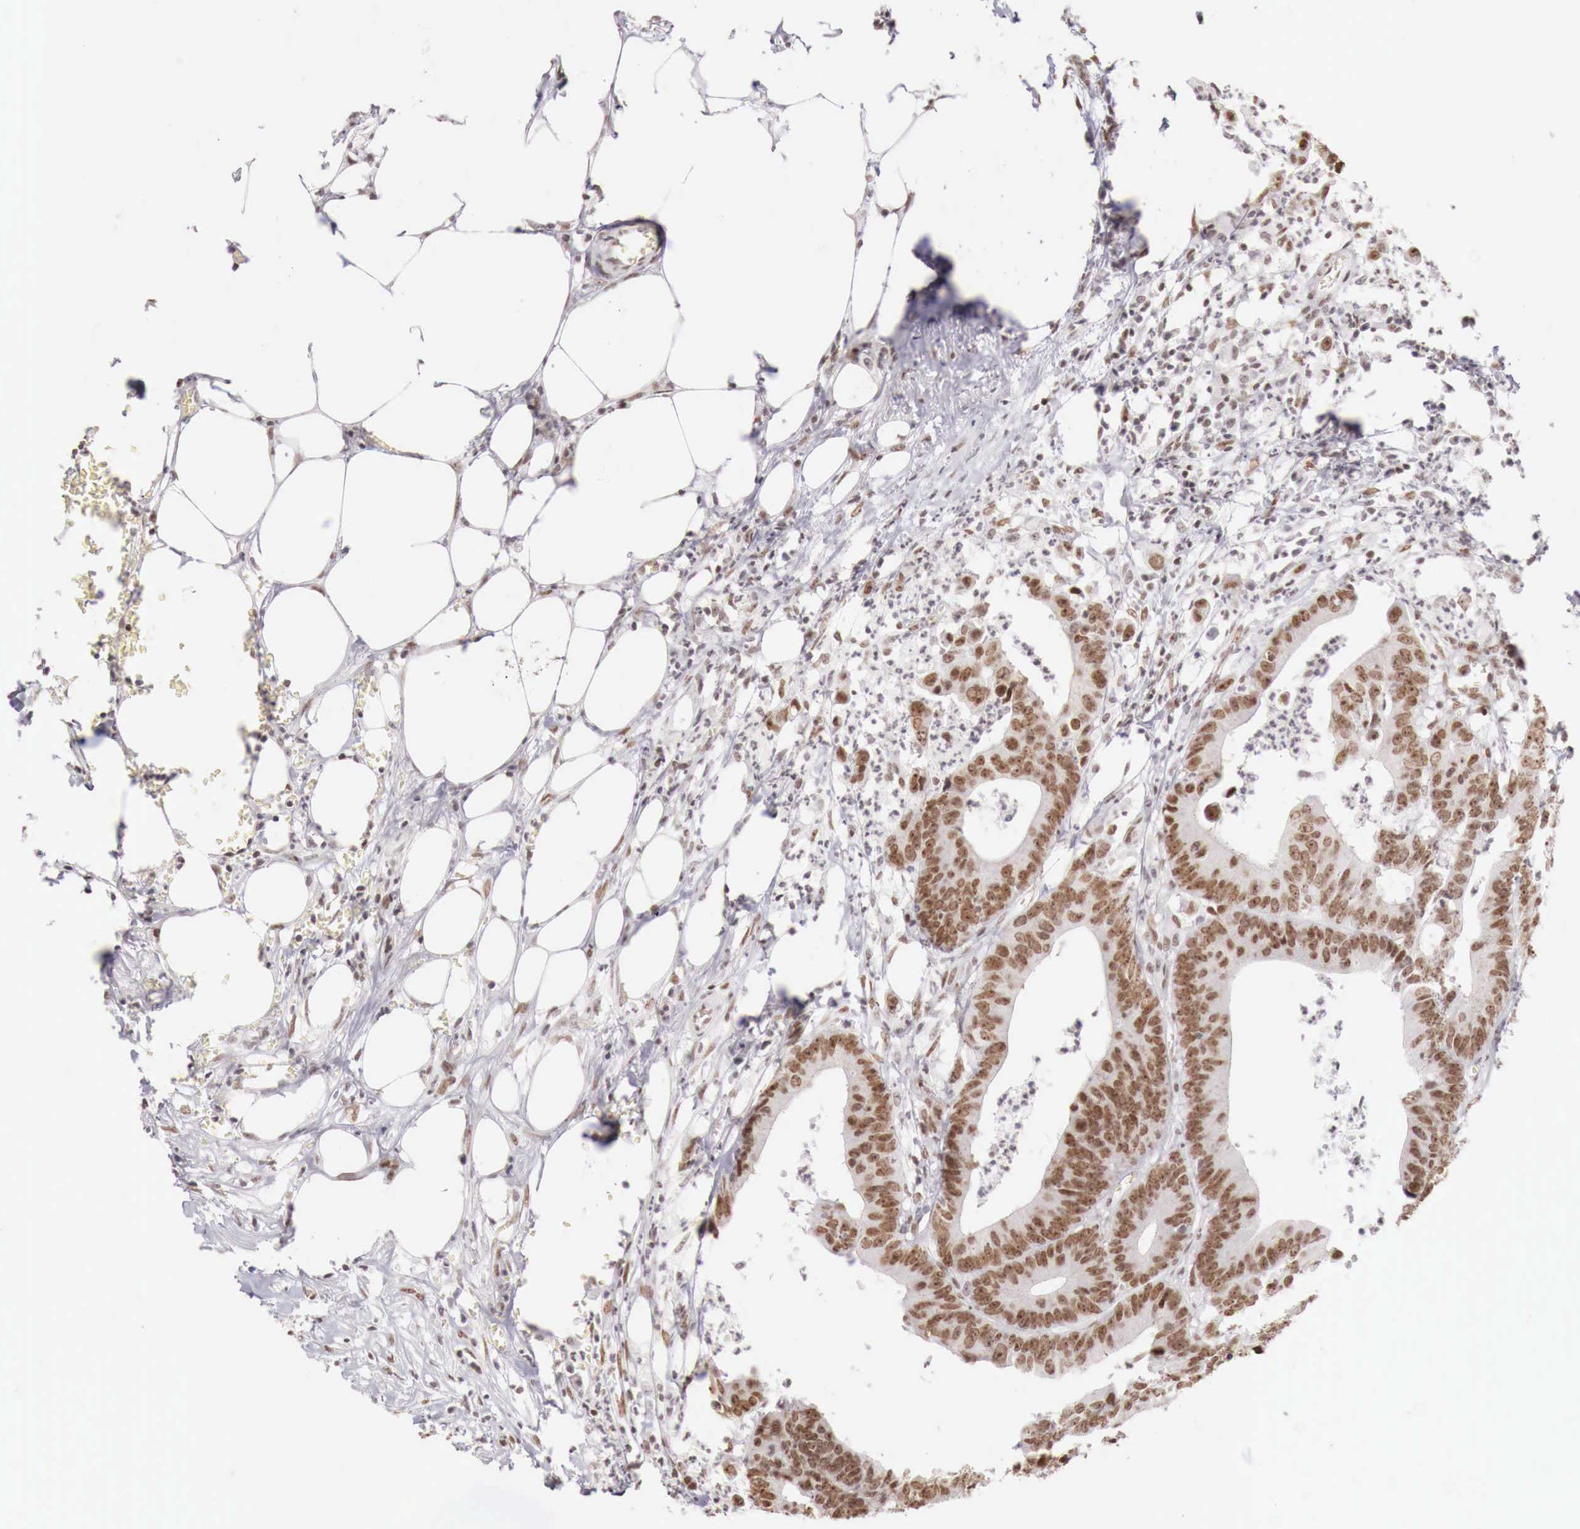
{"staining": {"intensity": "moderate", "quantity": "25%-75%", "location": "nuclear"}, "tissue": "colorectal cancer", "cell_type": "Tumor cells", "image_type": "cancer", "snomed": [{"axis": "morphology", "description": "Adenocarcinoma, NOS"}, {"axis": "topography", "description": "Colon"}], "caption": "Tumor cells display medium levels of moderate nuclear expression in approximately 25%-75% of cells in human adenocarcinoma (colorectal). The staining is performed using DAB (3,3'-diaminobenzidine) brown chromogen to label protein expression. The nuclei are counter-stained blue using hematoxylin.", "gene": "PHF14", "patient": {"sex": "male", "age": 55}}